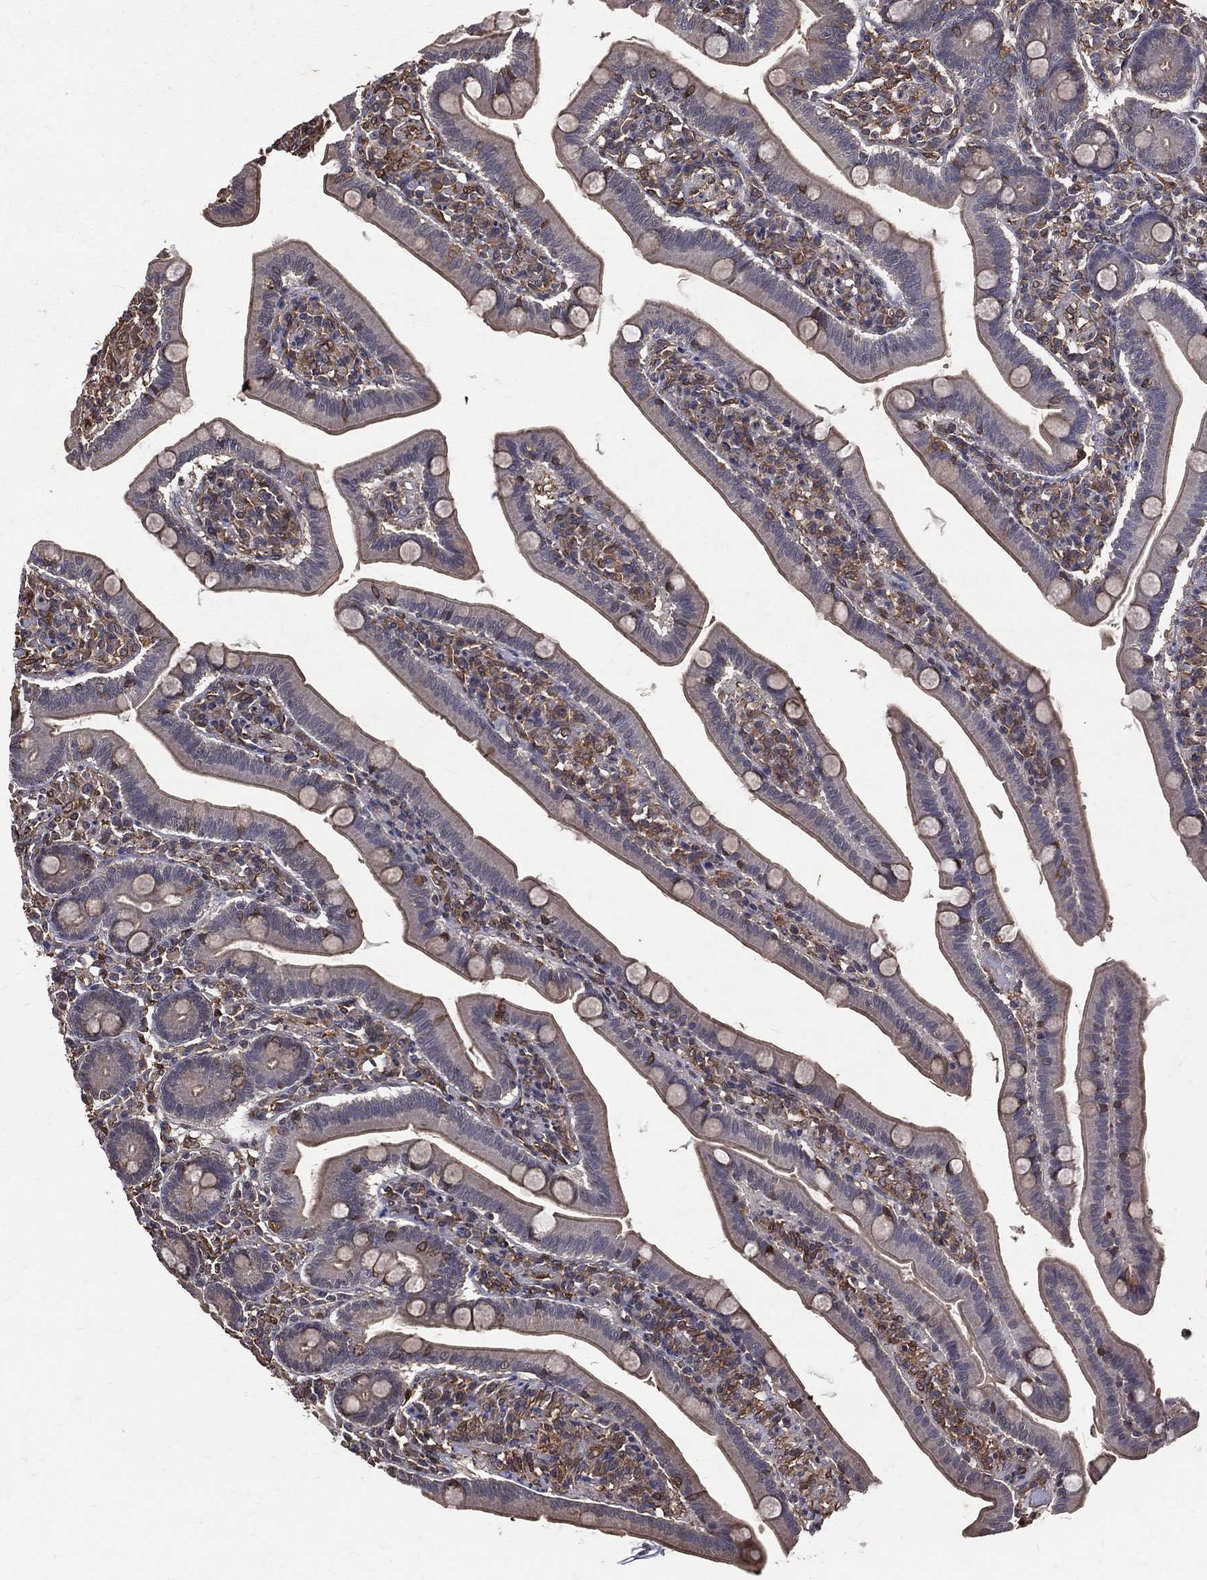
{"staining": {"intensity": "moderate", "quantity": "<25%", "location": "cytoplasmic/membranous"}, "tissue": "small intestine", "cell_type": "Glandular cells", "image_type": "normal", "snomed": [{"axis": "morphology", "description": "Normal tissue, NOS"}, {"axis": "topography", "description": "Small intestine"}], "caption": "Glandular cells reveal low levels of moderate cytoplasmic/membranous staining in approximately <25% of cells in normal human small intestine.", "gene": "DPYSL2", "patient": {"sex": "male", "age": 66}}